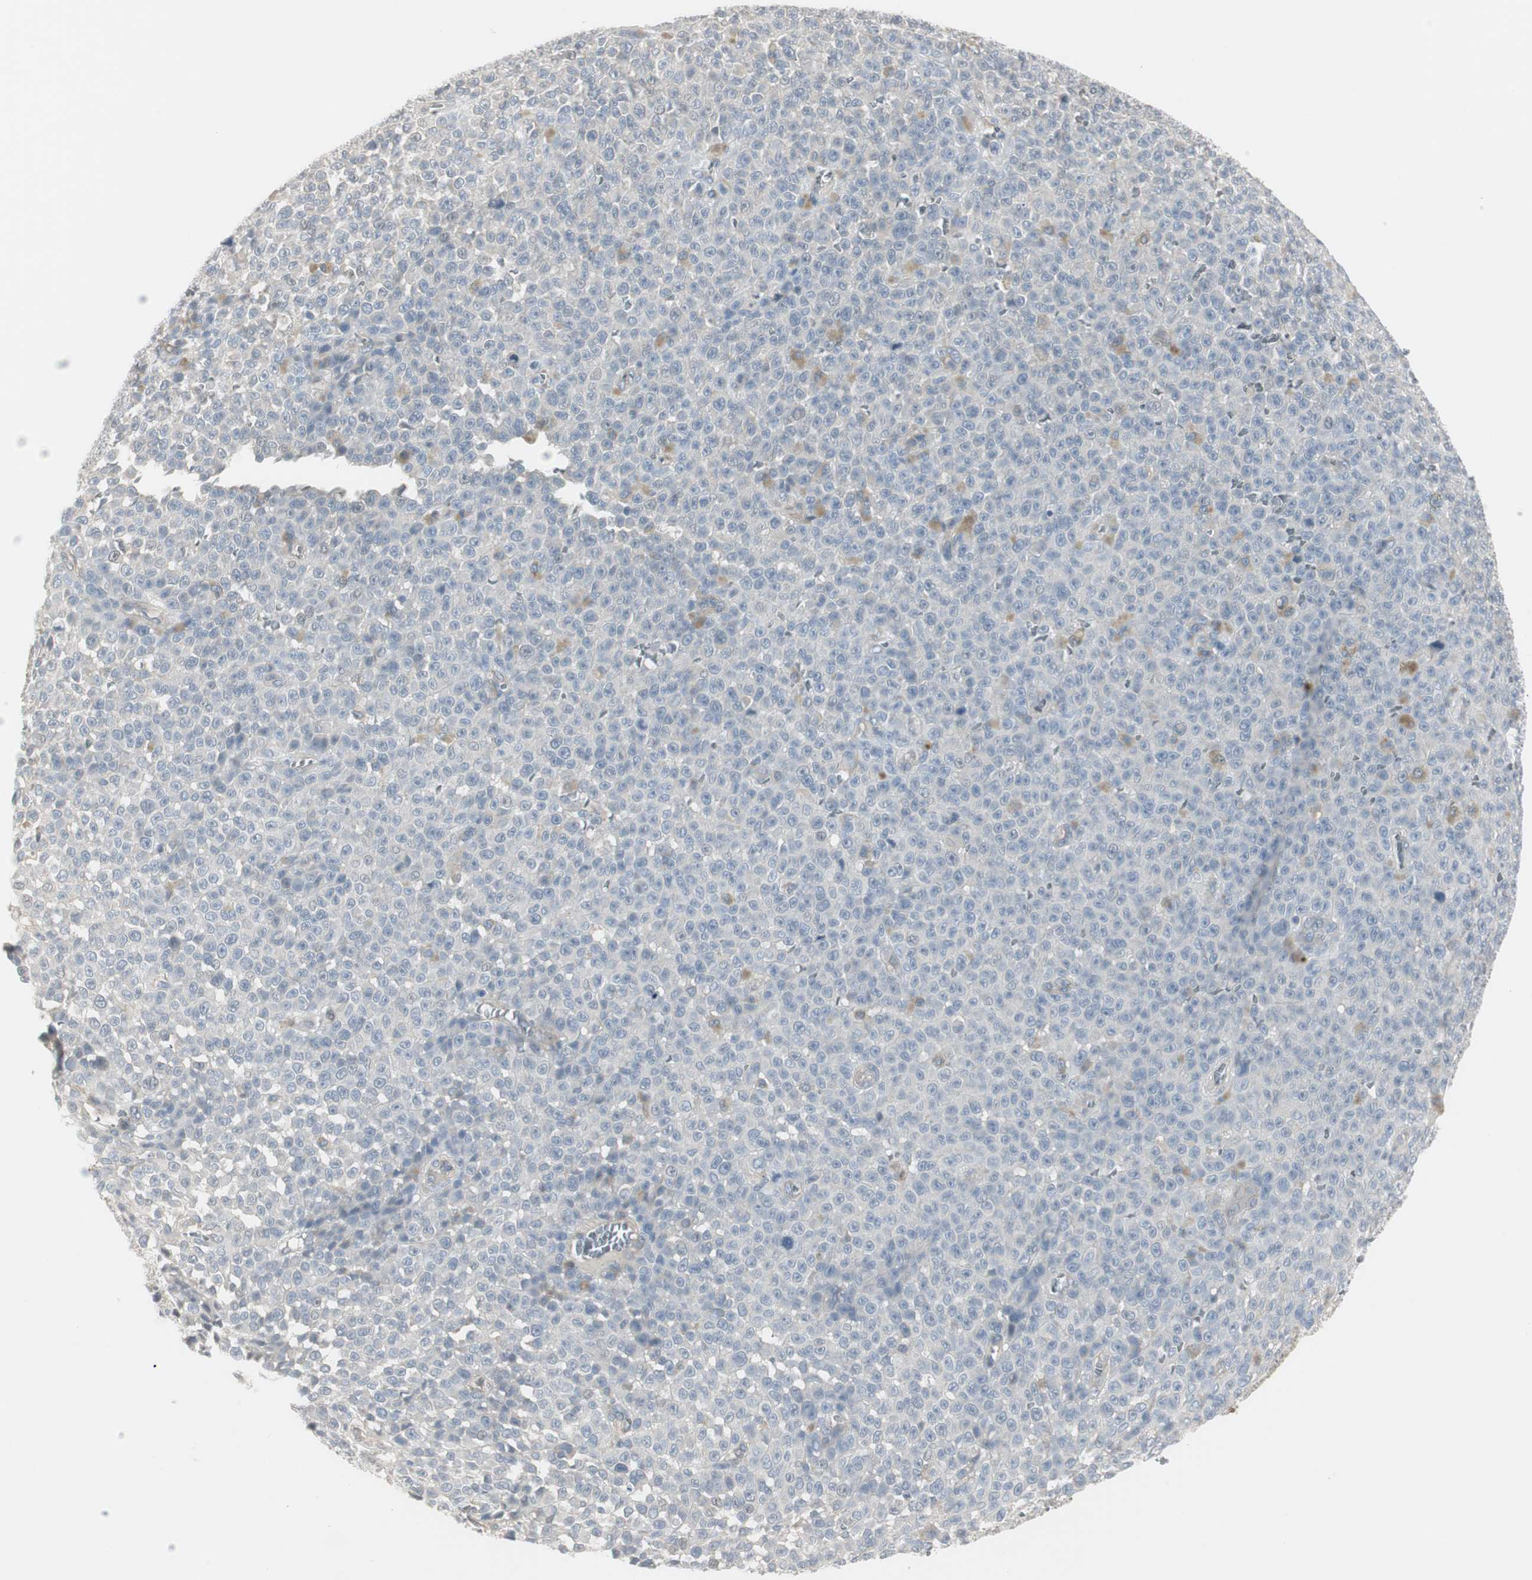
{"staining": {"intensity": "weak", "quantity": "<25%", "location": "cytoplasmic/membranous"}, "tissue": "melanoma", "cell_type": "Tumor cells", "image_type": "cancer", "snomed": [{"axis": "morphology", "description": "Malignant melanoma, NOS"}, {"axis": "topography", "description": "Skin"}], "caption": "A high-resolution micrograph shows IHC staining of malignant melanoma, which demonstrates no significant expression in tumor cells.", "gene": "DMPK", "patient": {"sex": "female", "age": 82}}